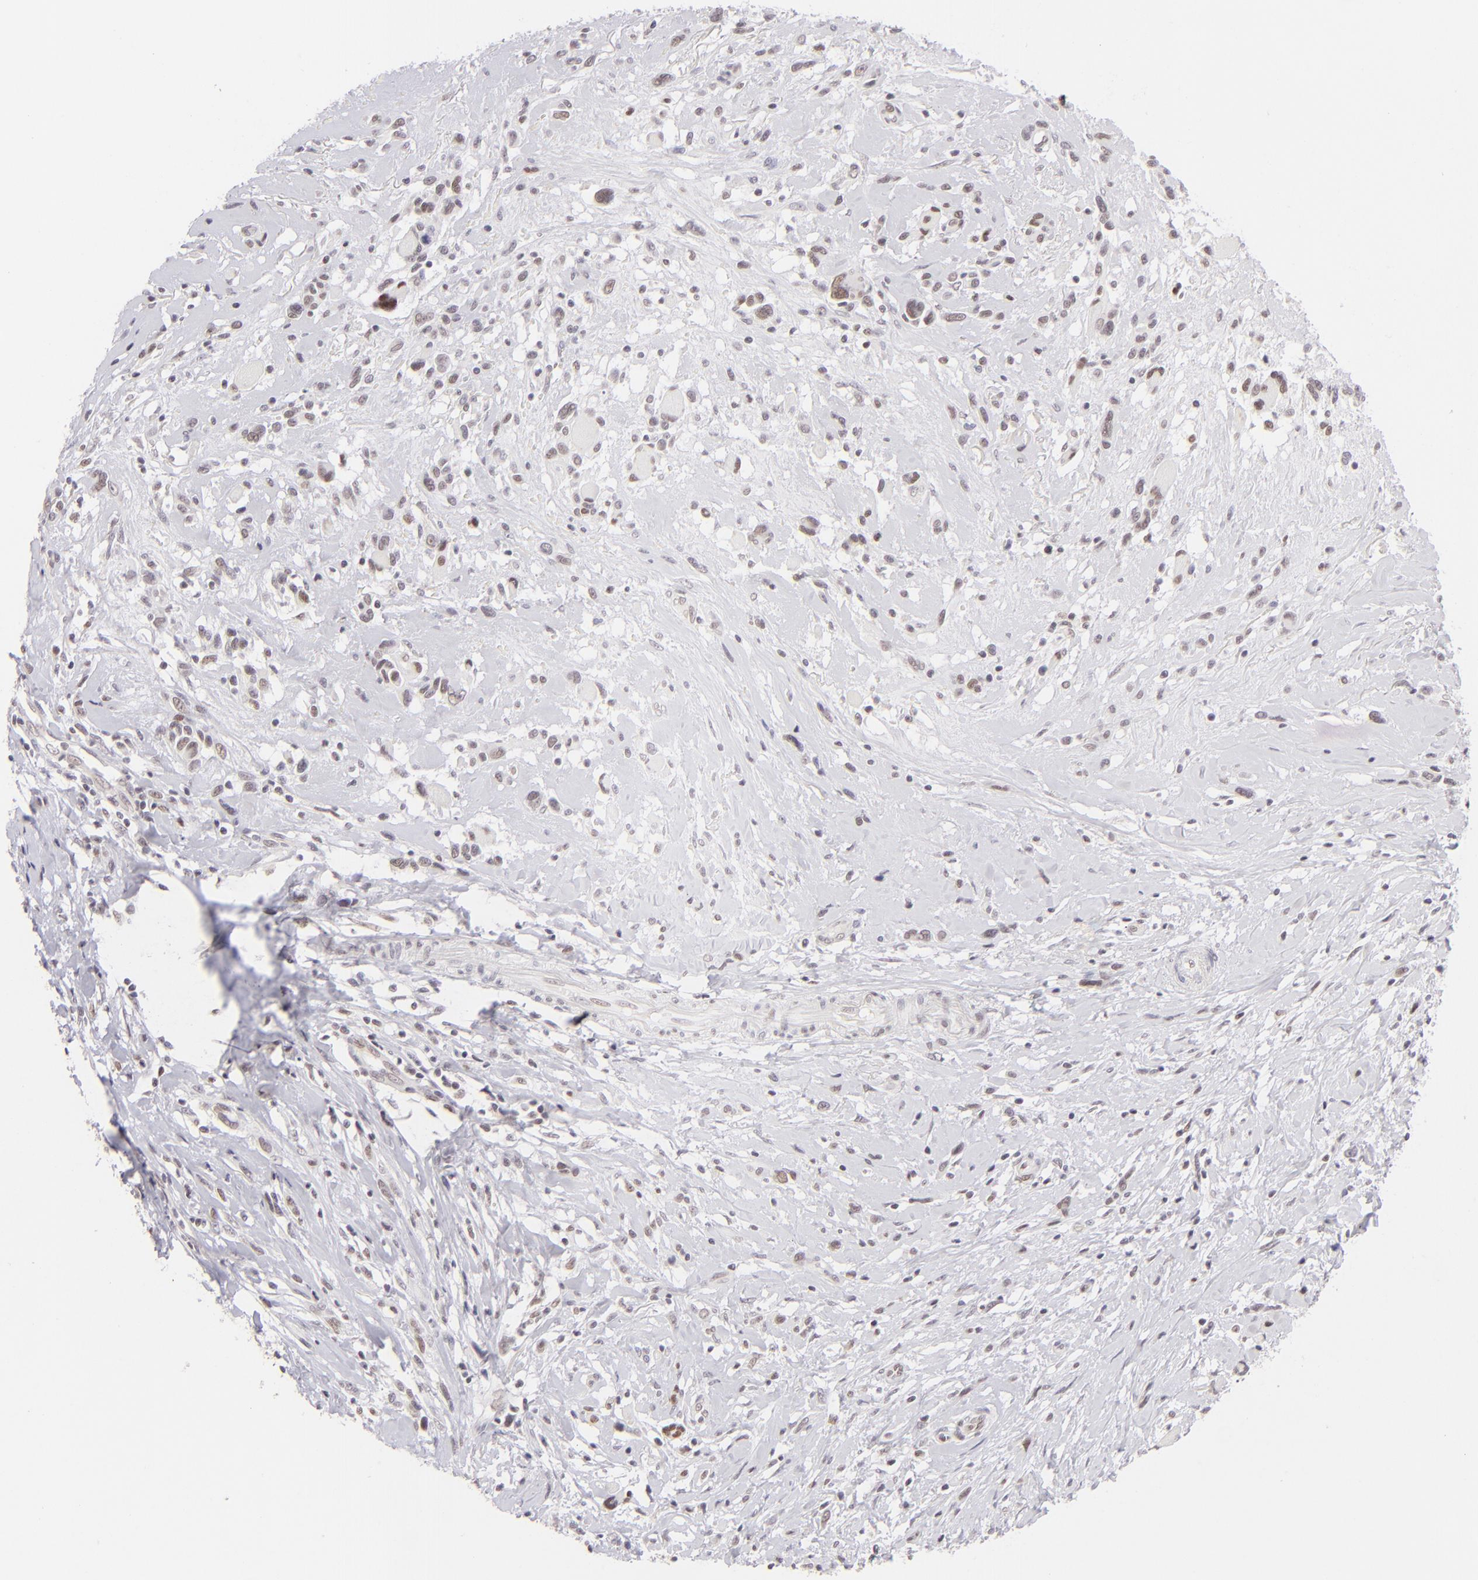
{"staining": {"intensity": "weak", "quantity": "<25%", "location": "nuclear"}, "tissue": "melanoma", "cell_type": "Tumor cells", "image_type": "cancer", "snomed": [{"axis": "morphology", "description": "Malignant melanoma, NOS"}, {"axis": "topography", "description": "Skin"}], "caption": "Histopathology image shows no protein staining in tumor cells of malignant melanoma tissue.", "gene": "POU2F1", "patient": {"sex": "male", "age": 91}}